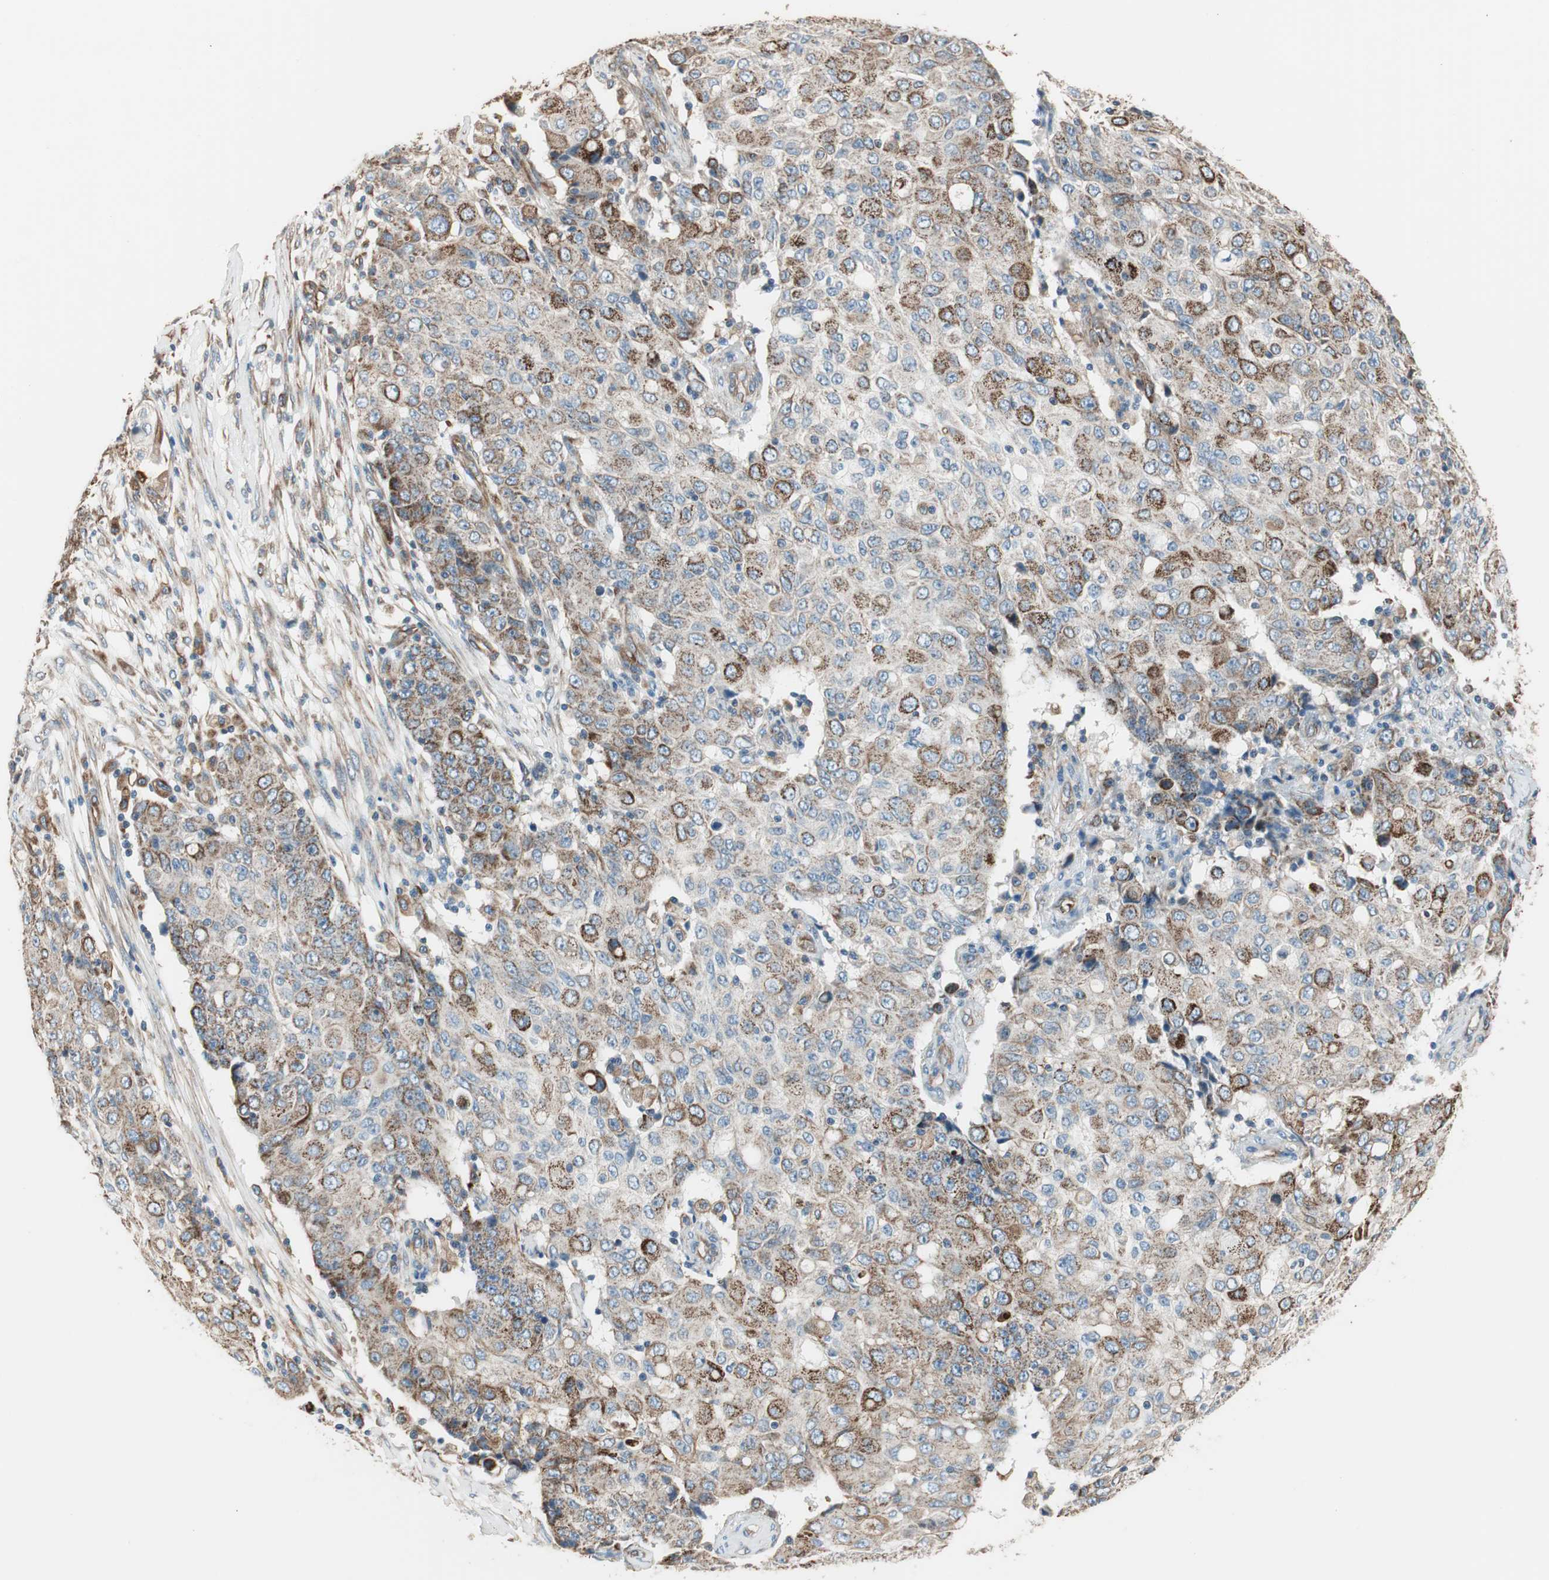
{"staining": {"intensity": "moderate", "quantity": "25%-75%", "location": "cytoplasmic/membranous"}, "tissue": "ovarian cancer", "cell_type": "Tumor cells", "image_type": "cancer", "snomed": [{"axis": "morphology", "description": "Carcinoma, endometroid"}, {"axis": "topography", "description": "Ovary"}], "caption": "Immunohistochemical staining of endometroid carcinoma (ovarian) demonstrates medium levels of moderate cytoplasmic/membranous protein staining in about 25%-75% of tumor cells.", "gene": "SRCIN1", "patient": {"sex": "female", "age": 42}}